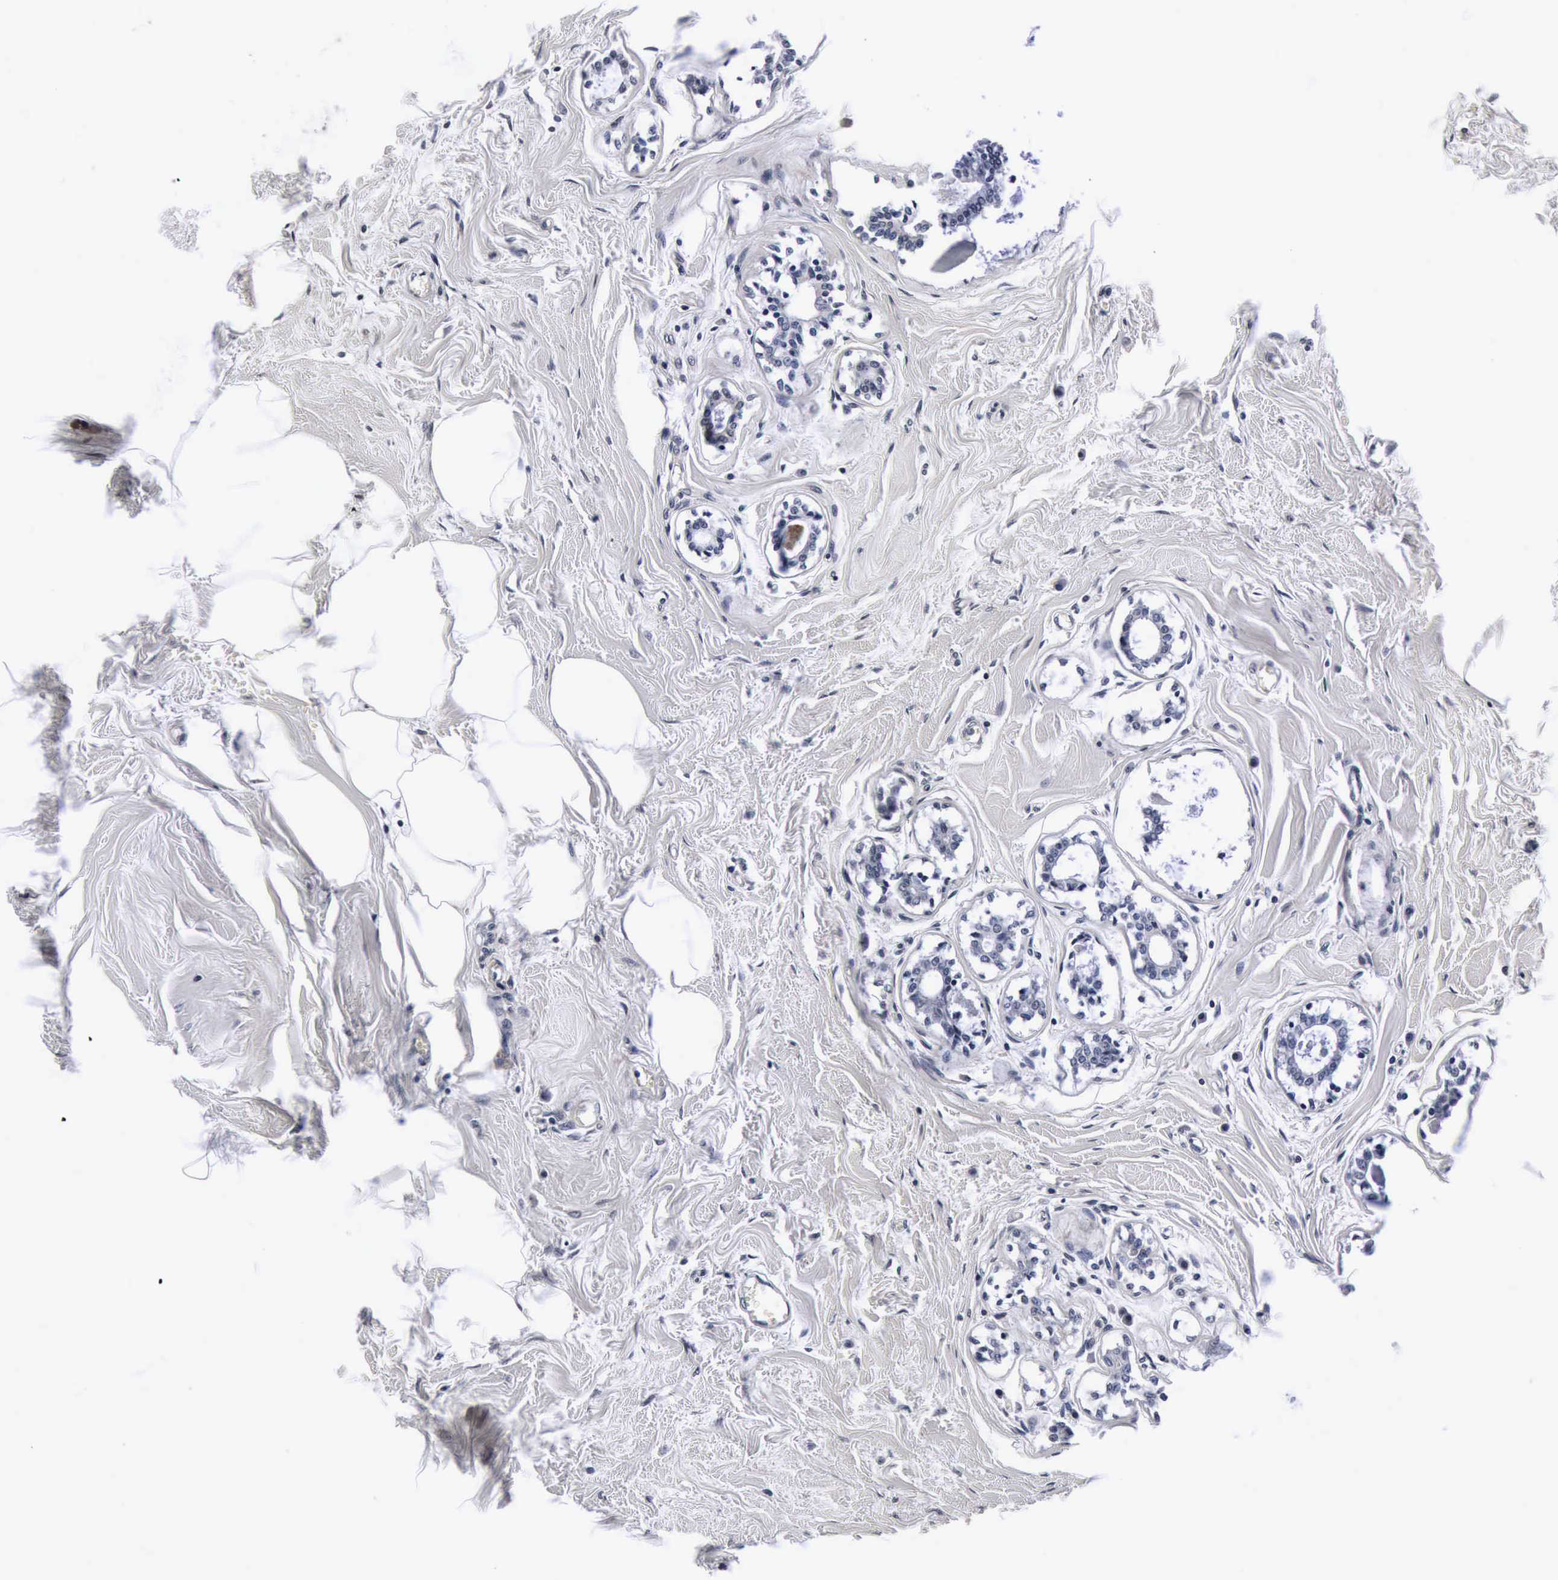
{"staining": {"intensity": "negative", "quantity": "none", "location": "none"}, "tissue": "breast cancer", "cell_type": "Tumor cells", "image_type": "cancer", "snomed": [{"axis": "morphology", "description": "Lobular carcinoma"}, {"axis": "topography", "description": "Breast"}], "caption": "High power microscopy histopathology image of an IHC photomicrograph of breast cancer, revealing no significant expression in tumor cells.", "gene": "UBC", "patient": {"sex": "female", "age": 51}}